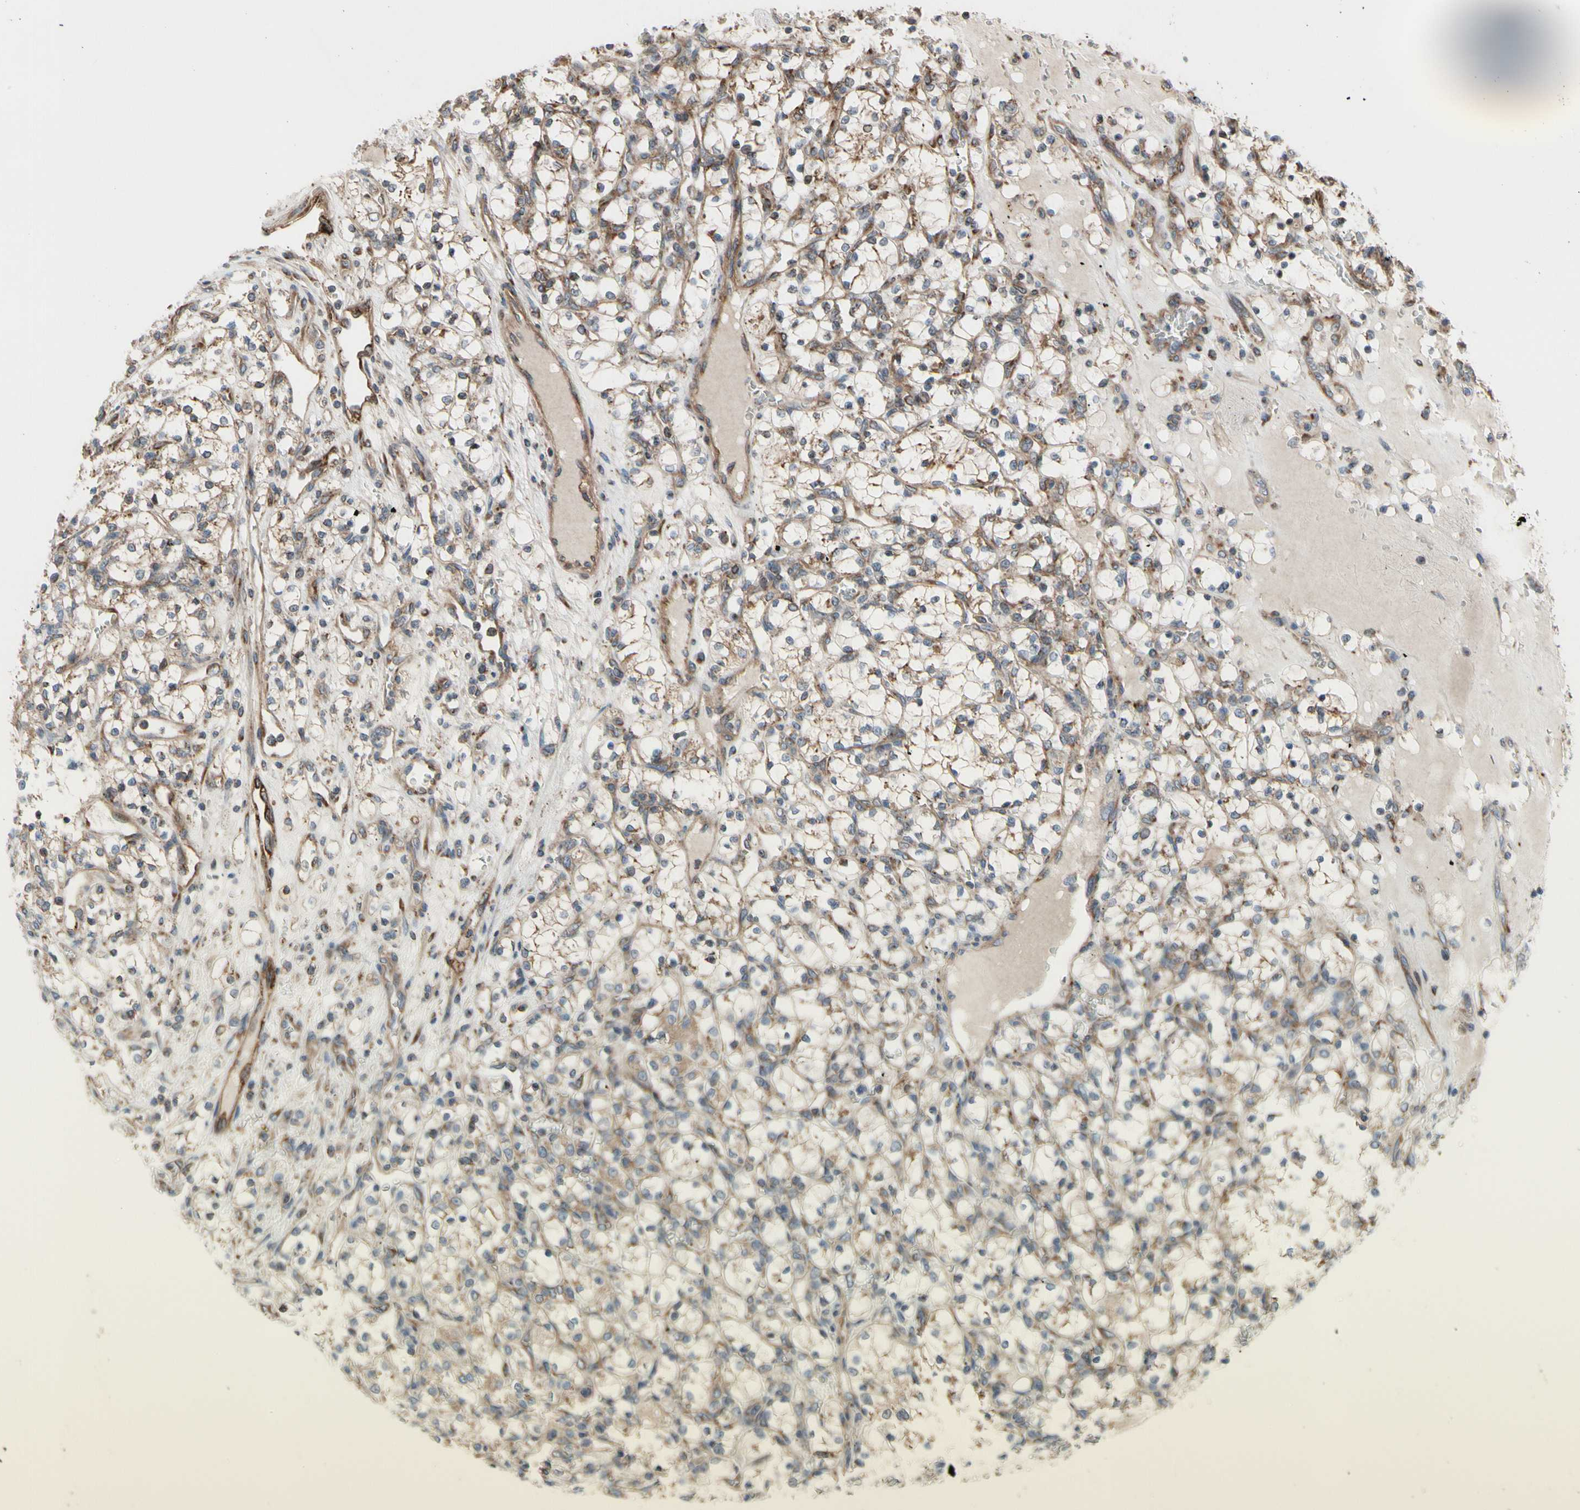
{"staining": {"intensity": "weak", "quantity": "25%-75%", "location": "cytoplasmic/membranous"}, "tissue": "renal cancer", "cell_type": "Tumor cells", "image_type": "cancer", "snomed": [{"axis": "morphology", "description": "Adenocarcinoma, NOS"}, {"axis": "topography", "description": "Kidney"}], "caption": "Adenocarcinoma (renal) stained for a protein reveals weak cytoplasmic/membranous positivity in tumor cells.", "gene": "SLC39A9", "patient": {"sex": "female", "age": 69}}